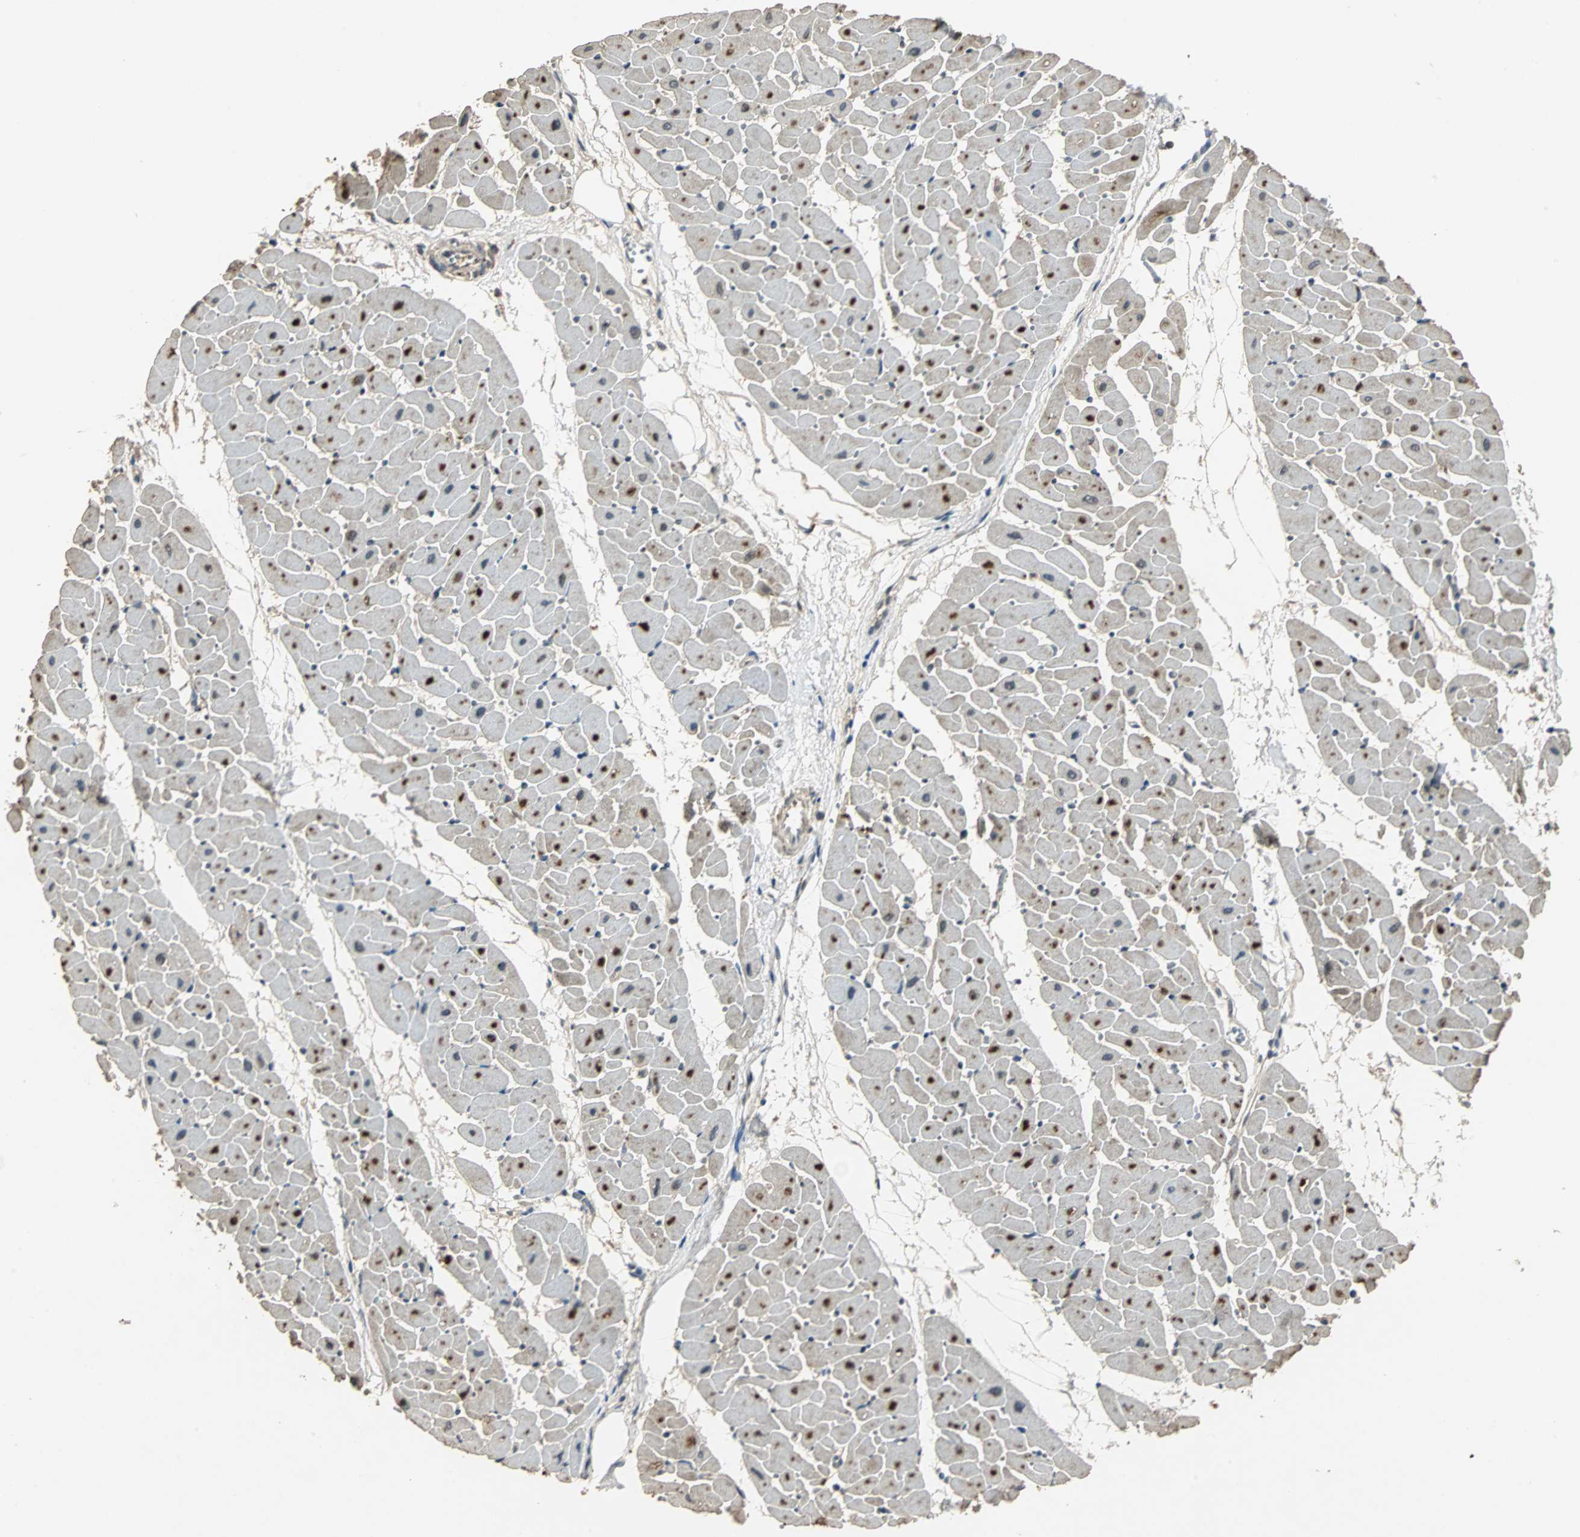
{"staining": {"intensity": "strong", "quantity": "25%-75%", "location": "cytoplasmic/membranous"}, "tissue": "heart muscle", "cell_type": "Cardiomyocytes", "image_type": "normal", "snomed": [{"axis": "morphology", "description": "Normal tissue, NOS"}, {"axis": "topography", "description": "Heart"}], "caption": "This is a photomicrograph of immunohistochemistry staining of normal heart muscle, which shows strong staining in the cytoplasmic/membranous of cardiomyocytes.", "gene": "ABHD2", "patient": {"sex": "female", "age": 19}}